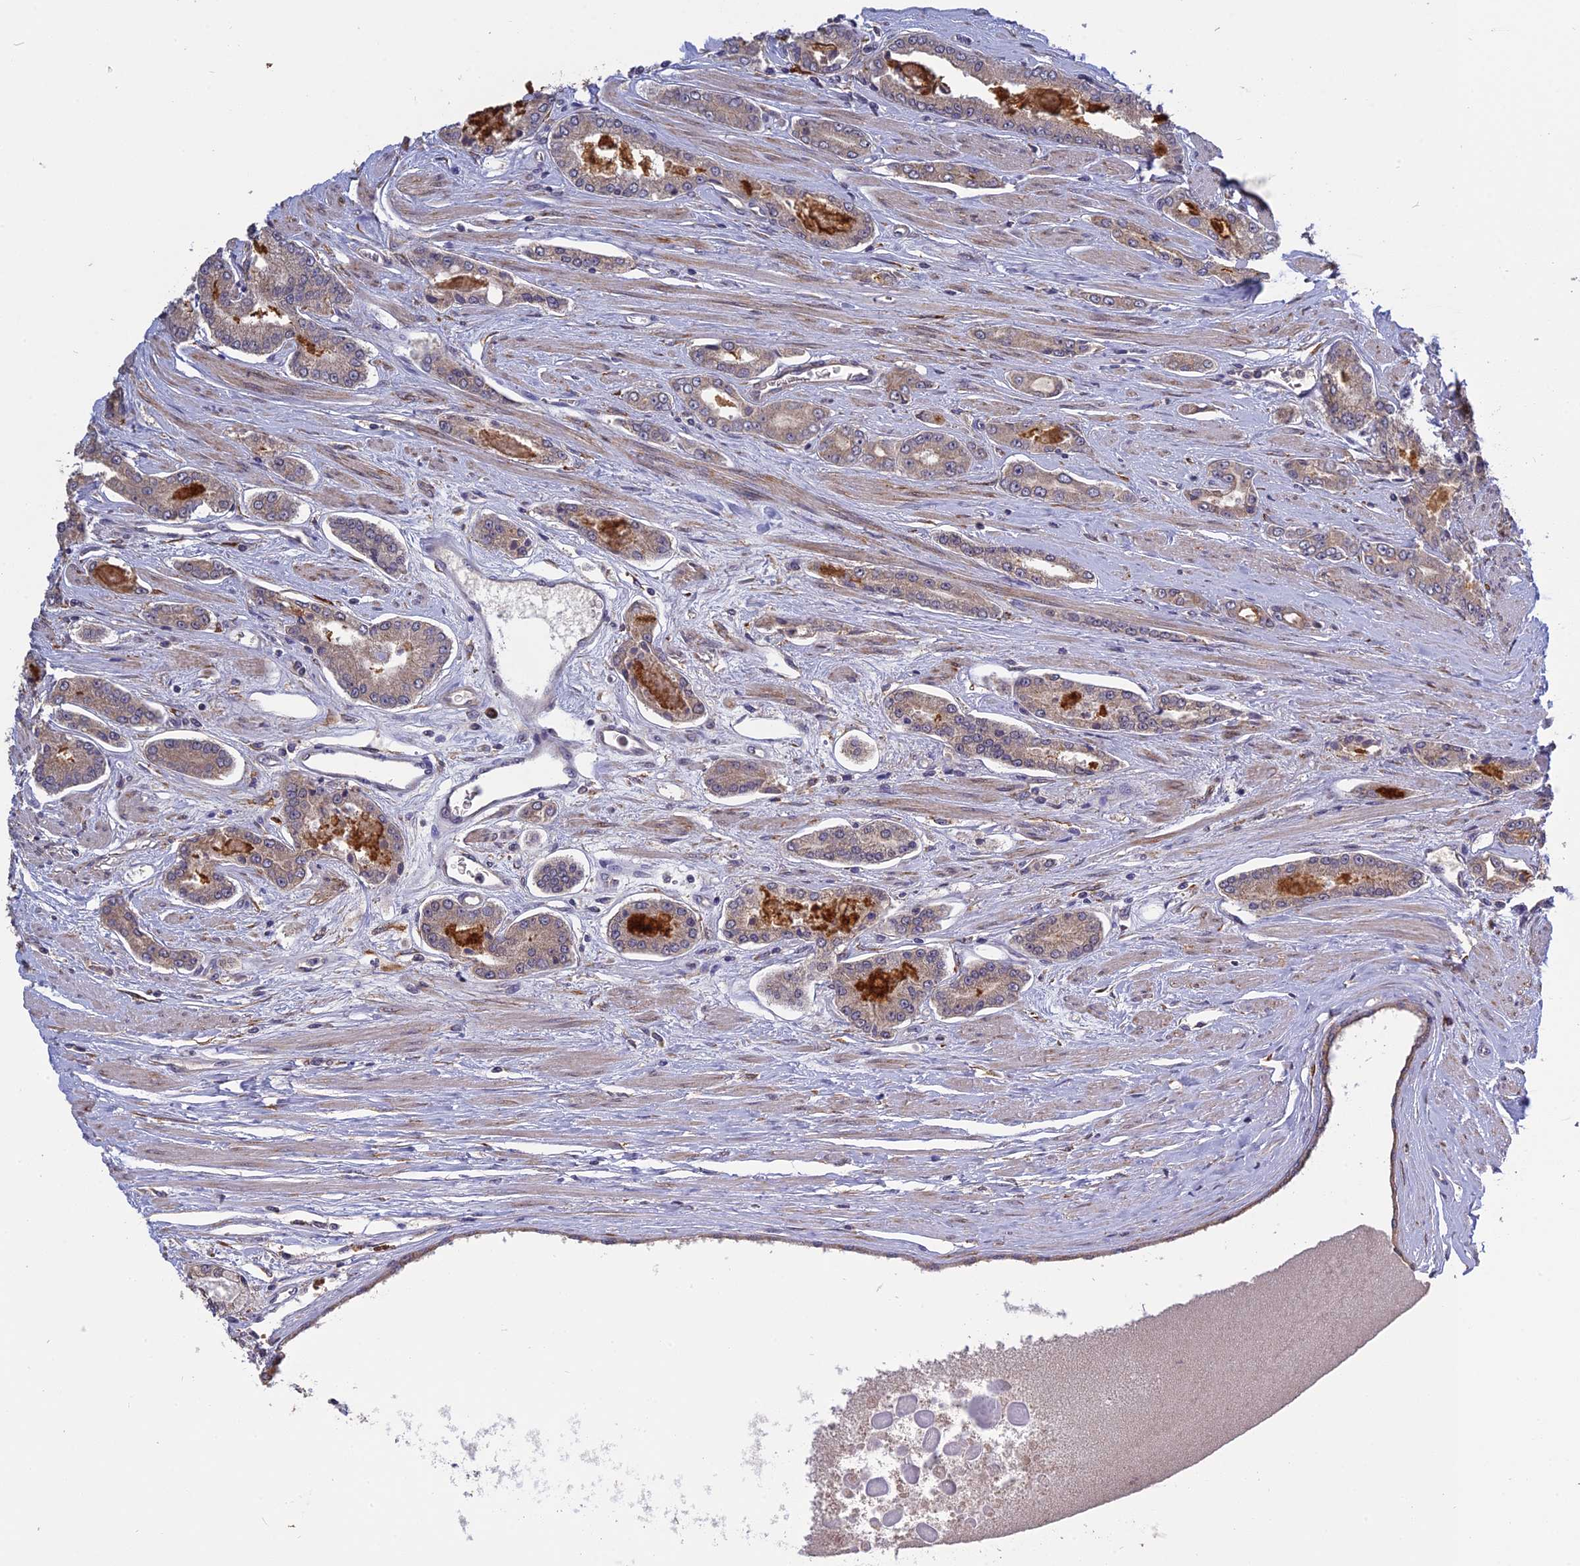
{"staining": {"intensity": "negative", "quantity": "none", "location": "none"}, "tissue": "prostate cancer", "cell_type": "Tumor cells", "image_type": "cancer", "snomed": [{"axis": "morphology", "description": "Adenocarcinoma, High grade"}, {"axis": "topography", "description": "Prostate"}], "caption": "This is an IHC micrograph of prostate cancer (high-grade adenocarcinoma). There is no positivity in tumor cells.", "gene": "PPIC", "patient": {"sex": "male", "age": 74}}